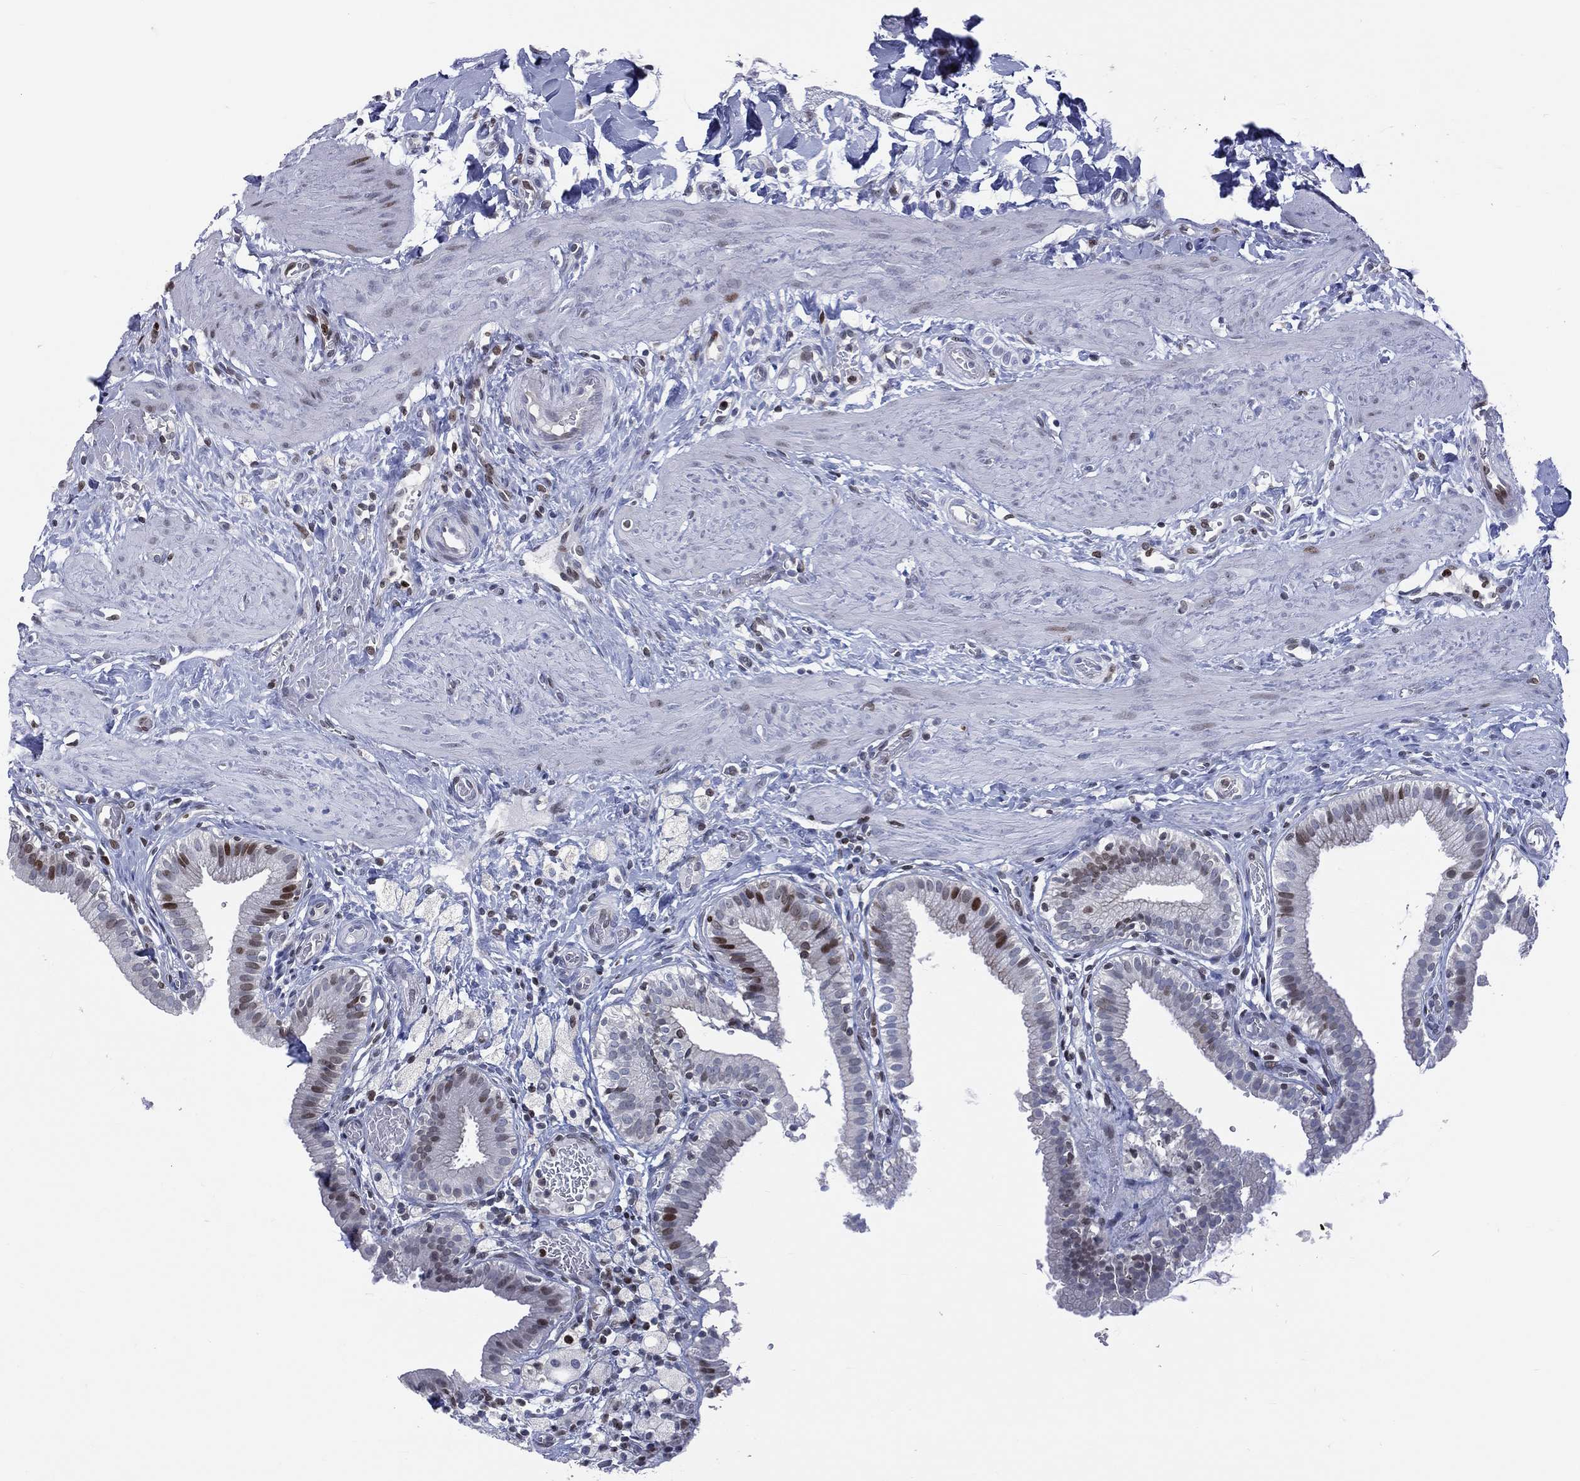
{"staining": {"intensity": "strong", "quantity": "<25%", "location": "nuclear"}, "tissue": "gallbladder", "cell_type": "Glandular cells", "image_type": "normal", "snomed": [{"axis": "morphology", "description": "Normal tissue, NOS"}, {"axis": "topography", "description": "Gallbladder"}], "caption": "Gallbladder stained with DAB (3,3'-diaminobenzidine) IHC demonstrates medium levels of strong nuclear positivity in about <25% of glandular cells.", "gene": "DBF4B", "patient": {"sex": "female", "age": 24}}